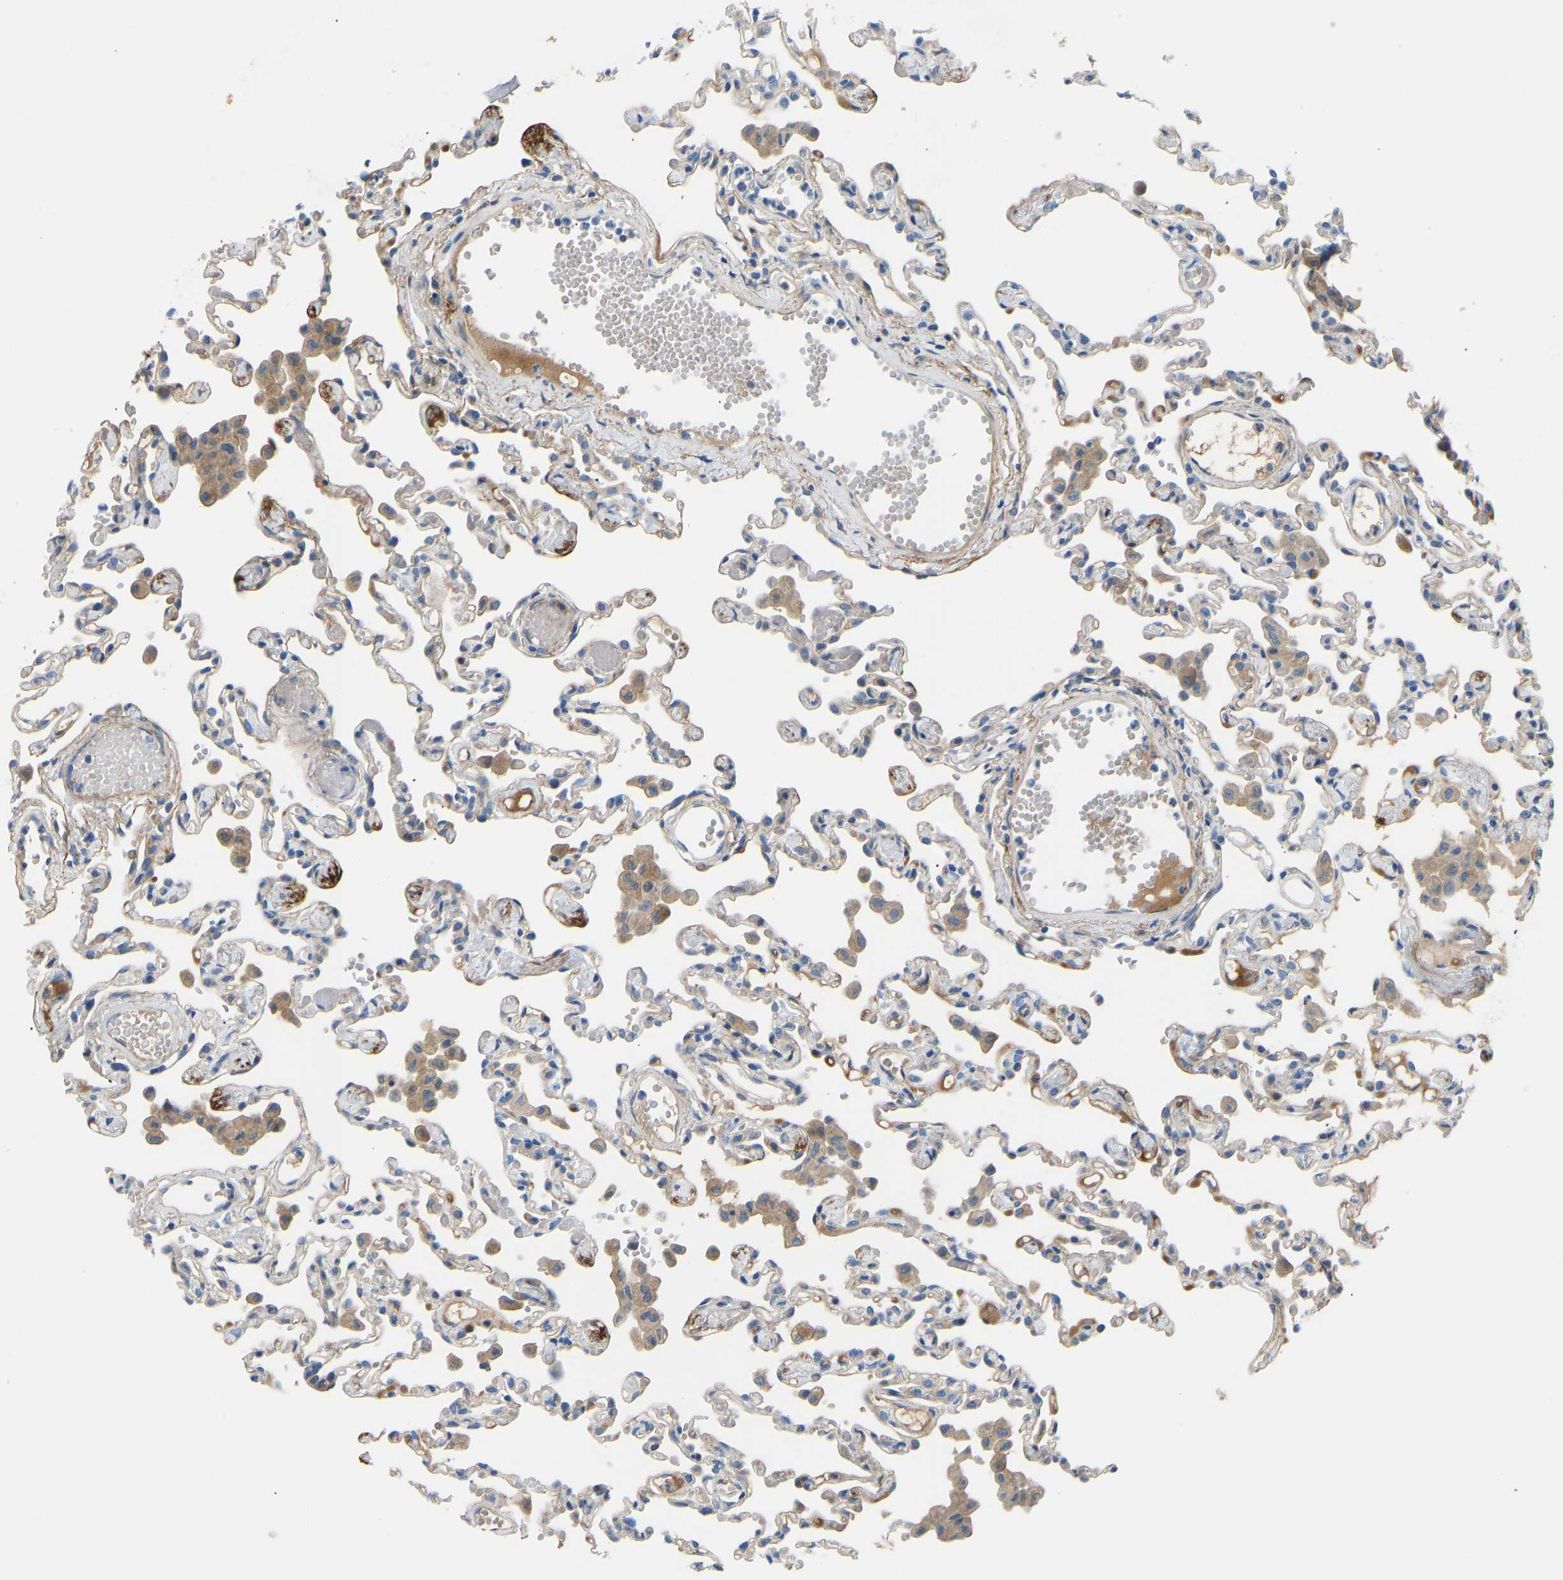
{"staining": {"intensity": "weak", "quantity": "<25%", "location": "cytoplasmic/membranous"}, "tissue": "lung", "cell_type": "Alveolar cells", "image_type": "normal", "snomed": [{"axis": "morphology", "description": "Normal tissue, NOS"}, {"axis": "topography", "description": "Bronchus"}, {"axis": "topography", "description": "Lung"}], "caption": "DAB immunohistochemical staining of unremarkable lung displays no significant staining in alveolar cells. Brightfield microscopy of immunohistochemistry stained with DAB (3,3'-diaminobenzidine) (brown) and hematoxylin (blue), captured at high magnification.", "gene": "COL15A1", "patient": {"sex": "female", "age": 49}}